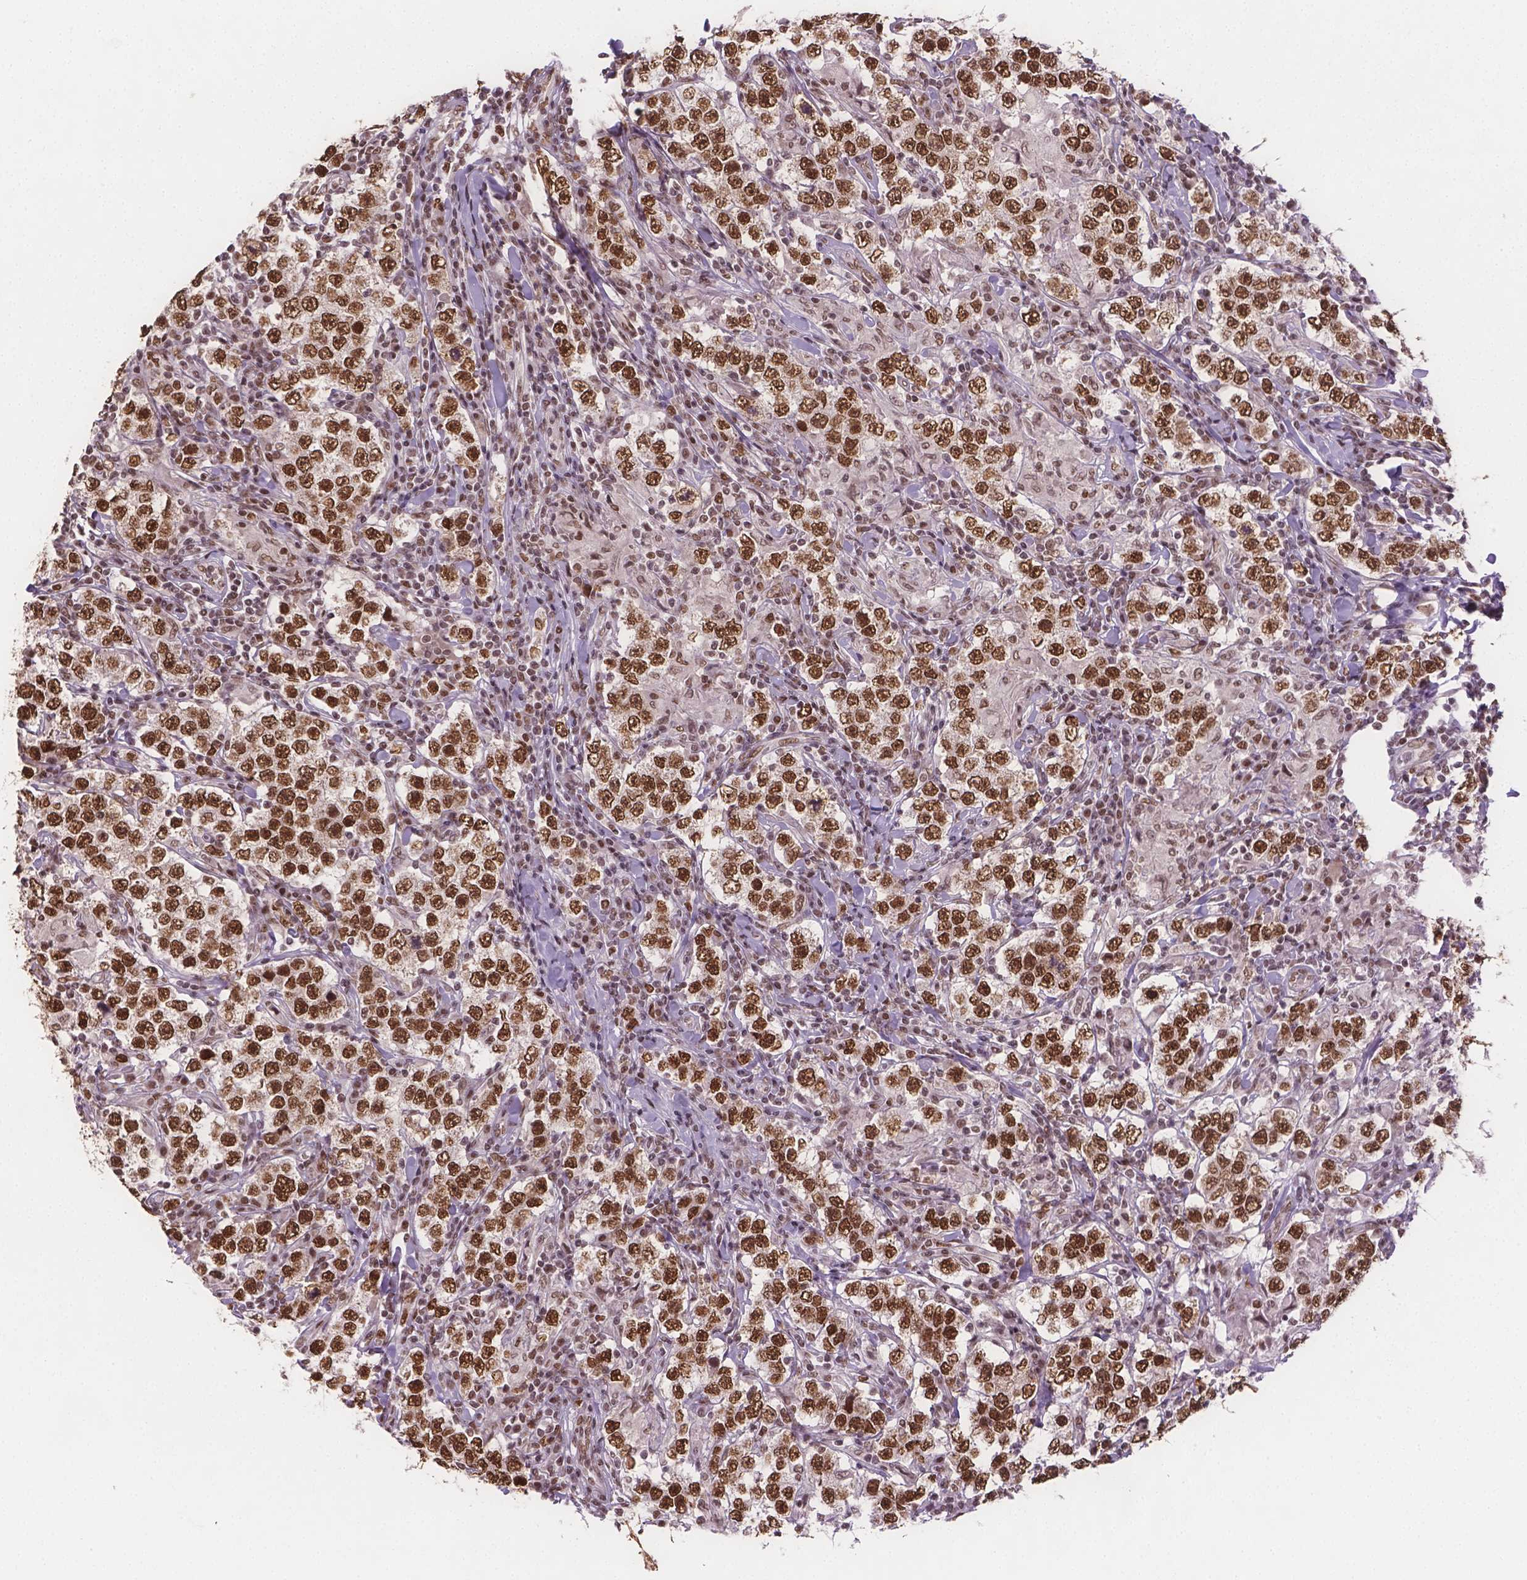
{"staining": {"intensity": "strong", "quantity": ">75%", "location": "nuclear"}, "tissue": "testis cancer", "cell_type": "Tumor cells", "image_type": "cancer", "snomed": [{"axis": "morphology", "description": "Seminoma, NOS"}, {"axis": "morphology", "description": "Carcinoma, Embryonal, NOS"}, {"axis": "topography", "description": "Testis"}], "caption": "A photomicrograph showing strong nuclear staining in about >75% of tumor cells in seminoma (testis), as visualized by brown immunohistochemical staining.", "gene": "FANCE", "patient": {"sex": "male", "age": 41}}